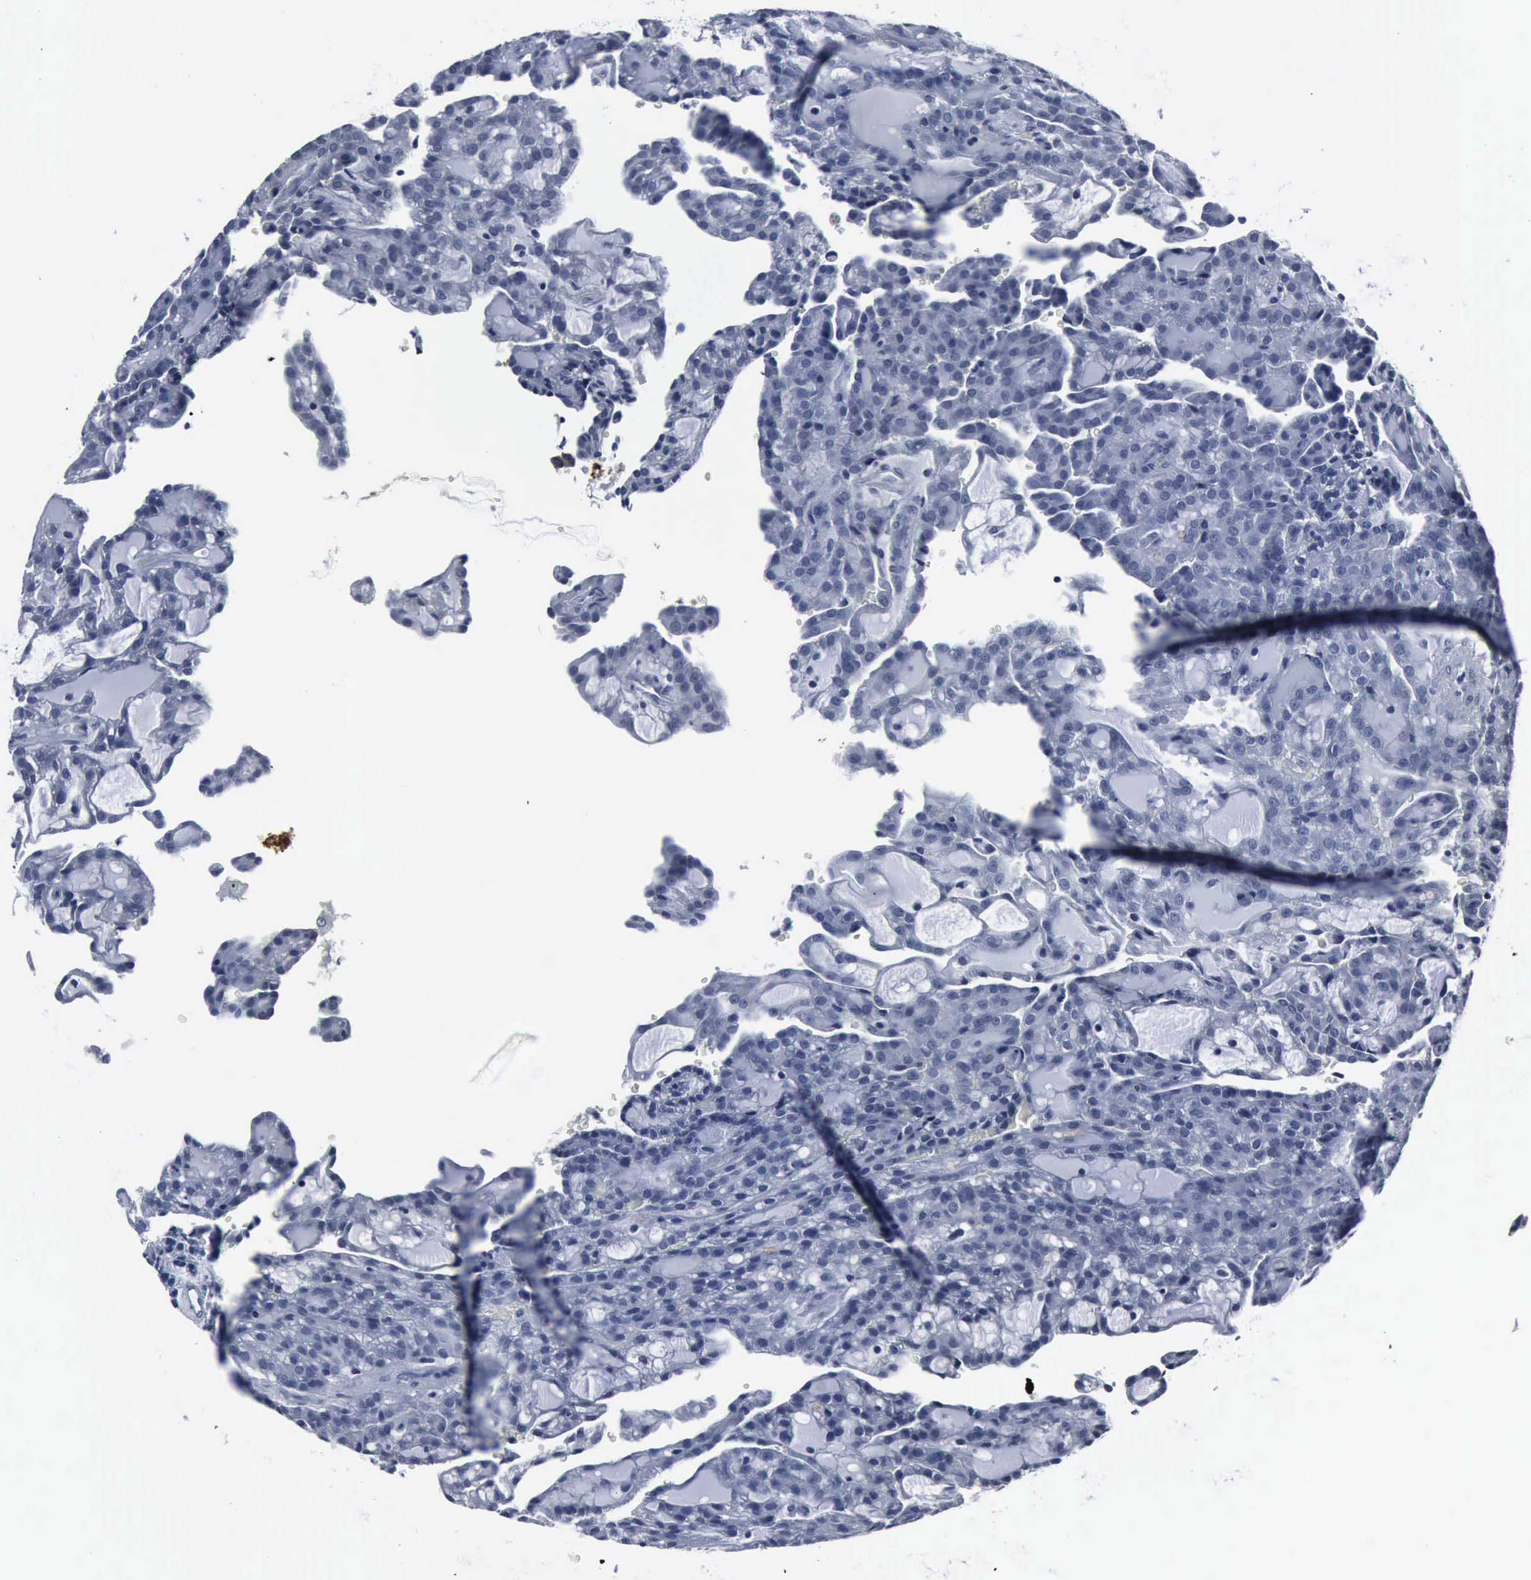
{"staining": {"intensity": "negative", "quantity": "none", "location": "none"}, "tissue": "renal cancer", "cell_type": "Tumor cells", "image_type": "cancer", "snomed": [{"axis": "morphology", "description": "Adenocarcinoma, NOS"}, {"axis": "topography", "description": "Kidney"}], "caption": "IHC photomicrograph of neoplastic tissue: human adenocarcinoma (renal) stained with DAB (3,3'-diaminobenzidine) shows no significant protein positivity in tumor cells. (Stains: DAB (3,3'-diaminobenzidine) IHC with hematoxylin counter stain, Microscopy: brightfield microscopy at high magnification).", "gene": "SNAP25", "patient": {"sex": "male", "age": 63}}